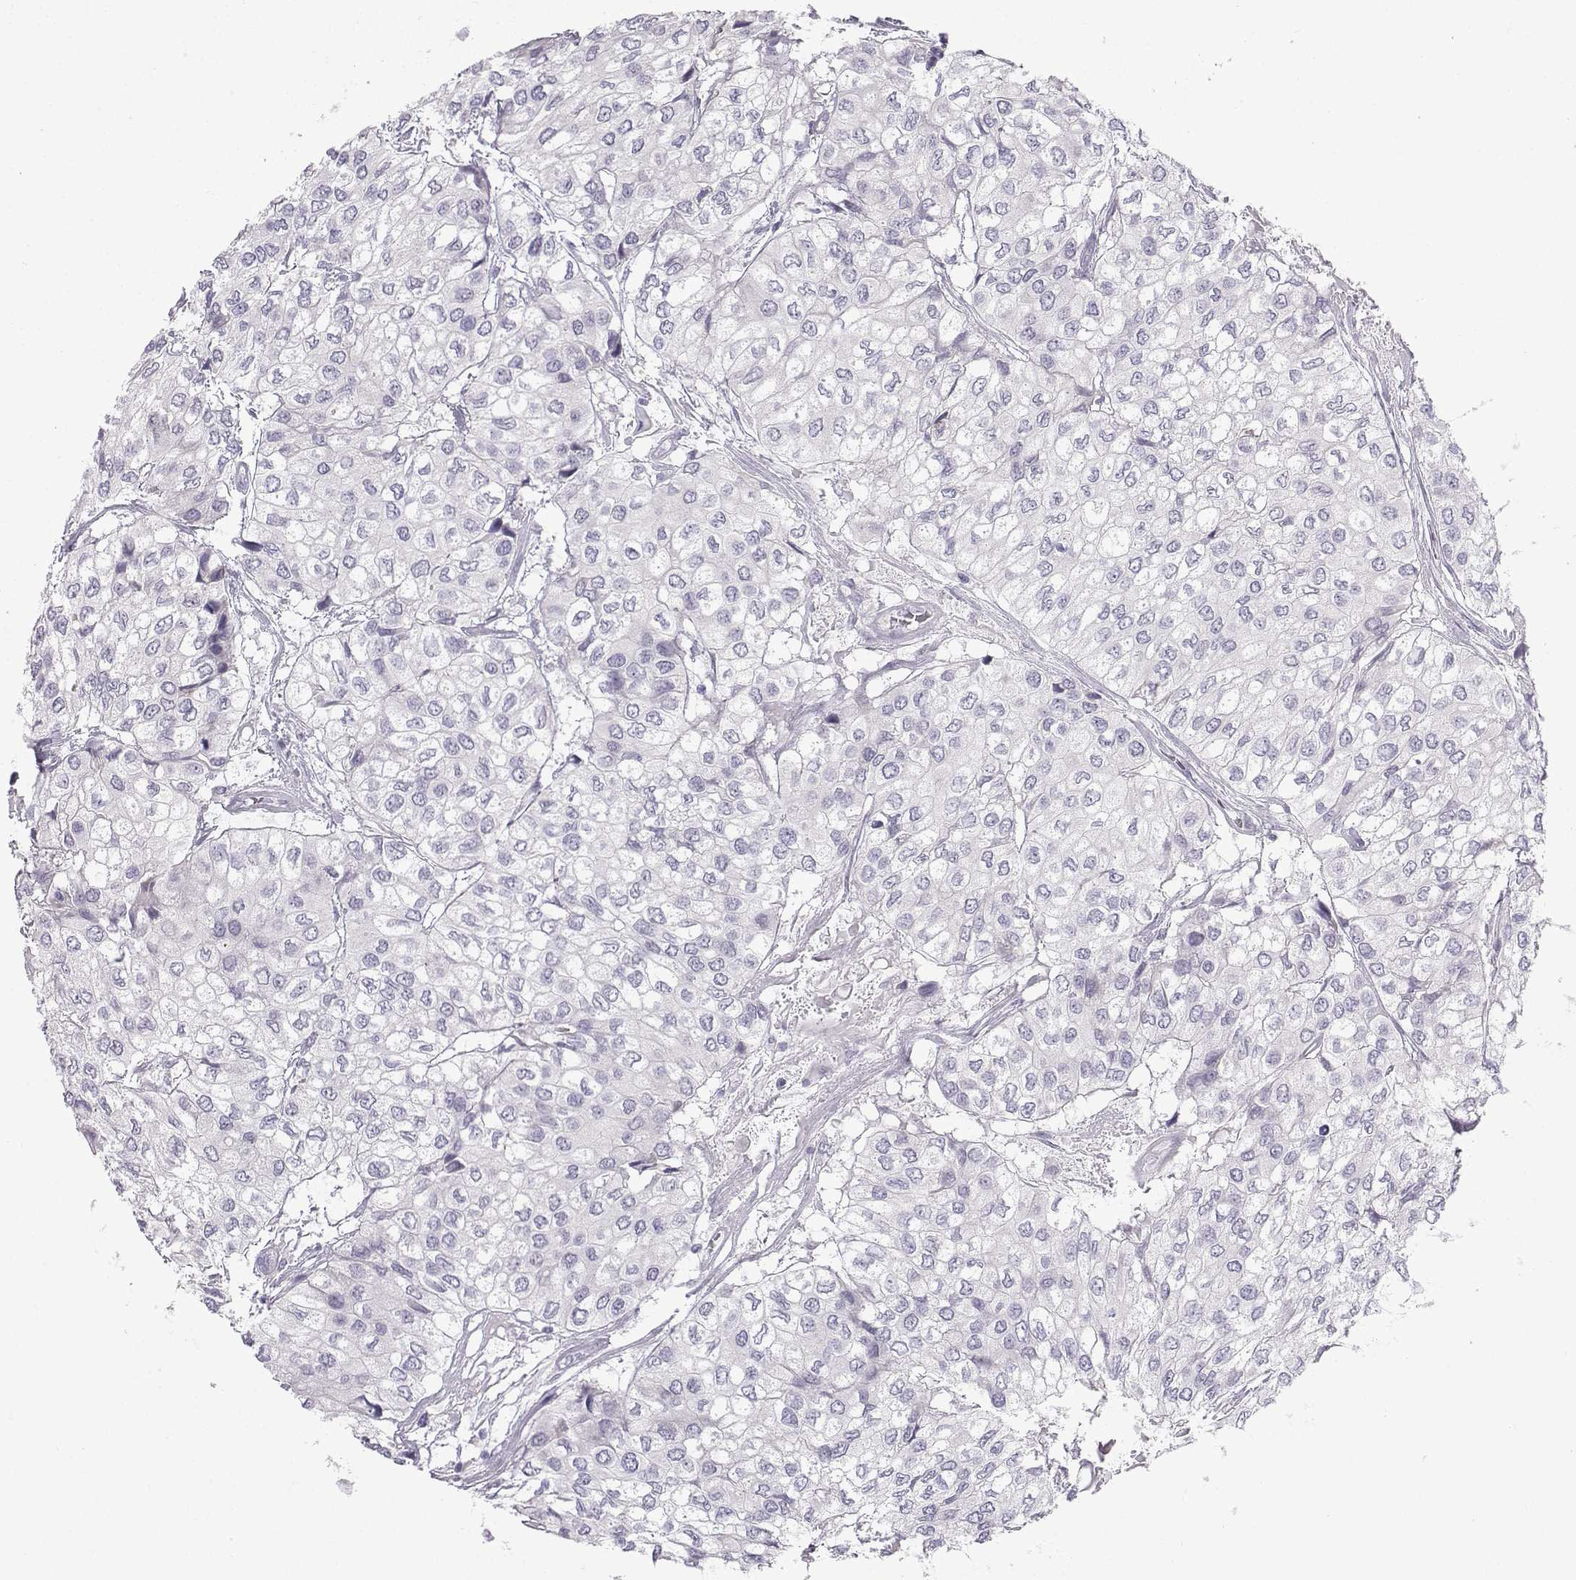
{"staining": {"intensity": "negative", "quantity": "none", "location": "none"}, "tissue": "urothelial cancer", "cell_type": "Tumor cells", "image_type": "cancer", "snomed": [{"axis": "morphology", "description": "Urothelial carcinoma, High grade"}, {"axis": "topography", "description": "Urinary bladder"}], "caption": "The micrograph shows no staining of tumor cells in urothelial cancer. Brightfield microscopy of immunohistochemistry (IHC) stained with DAB (3,3'-diaminobenzidine) (brown) and hematoxylin (blue), captured at high magnification.", "gene": "CFAP53", "patient": {"sex": "male", "age": 73}}